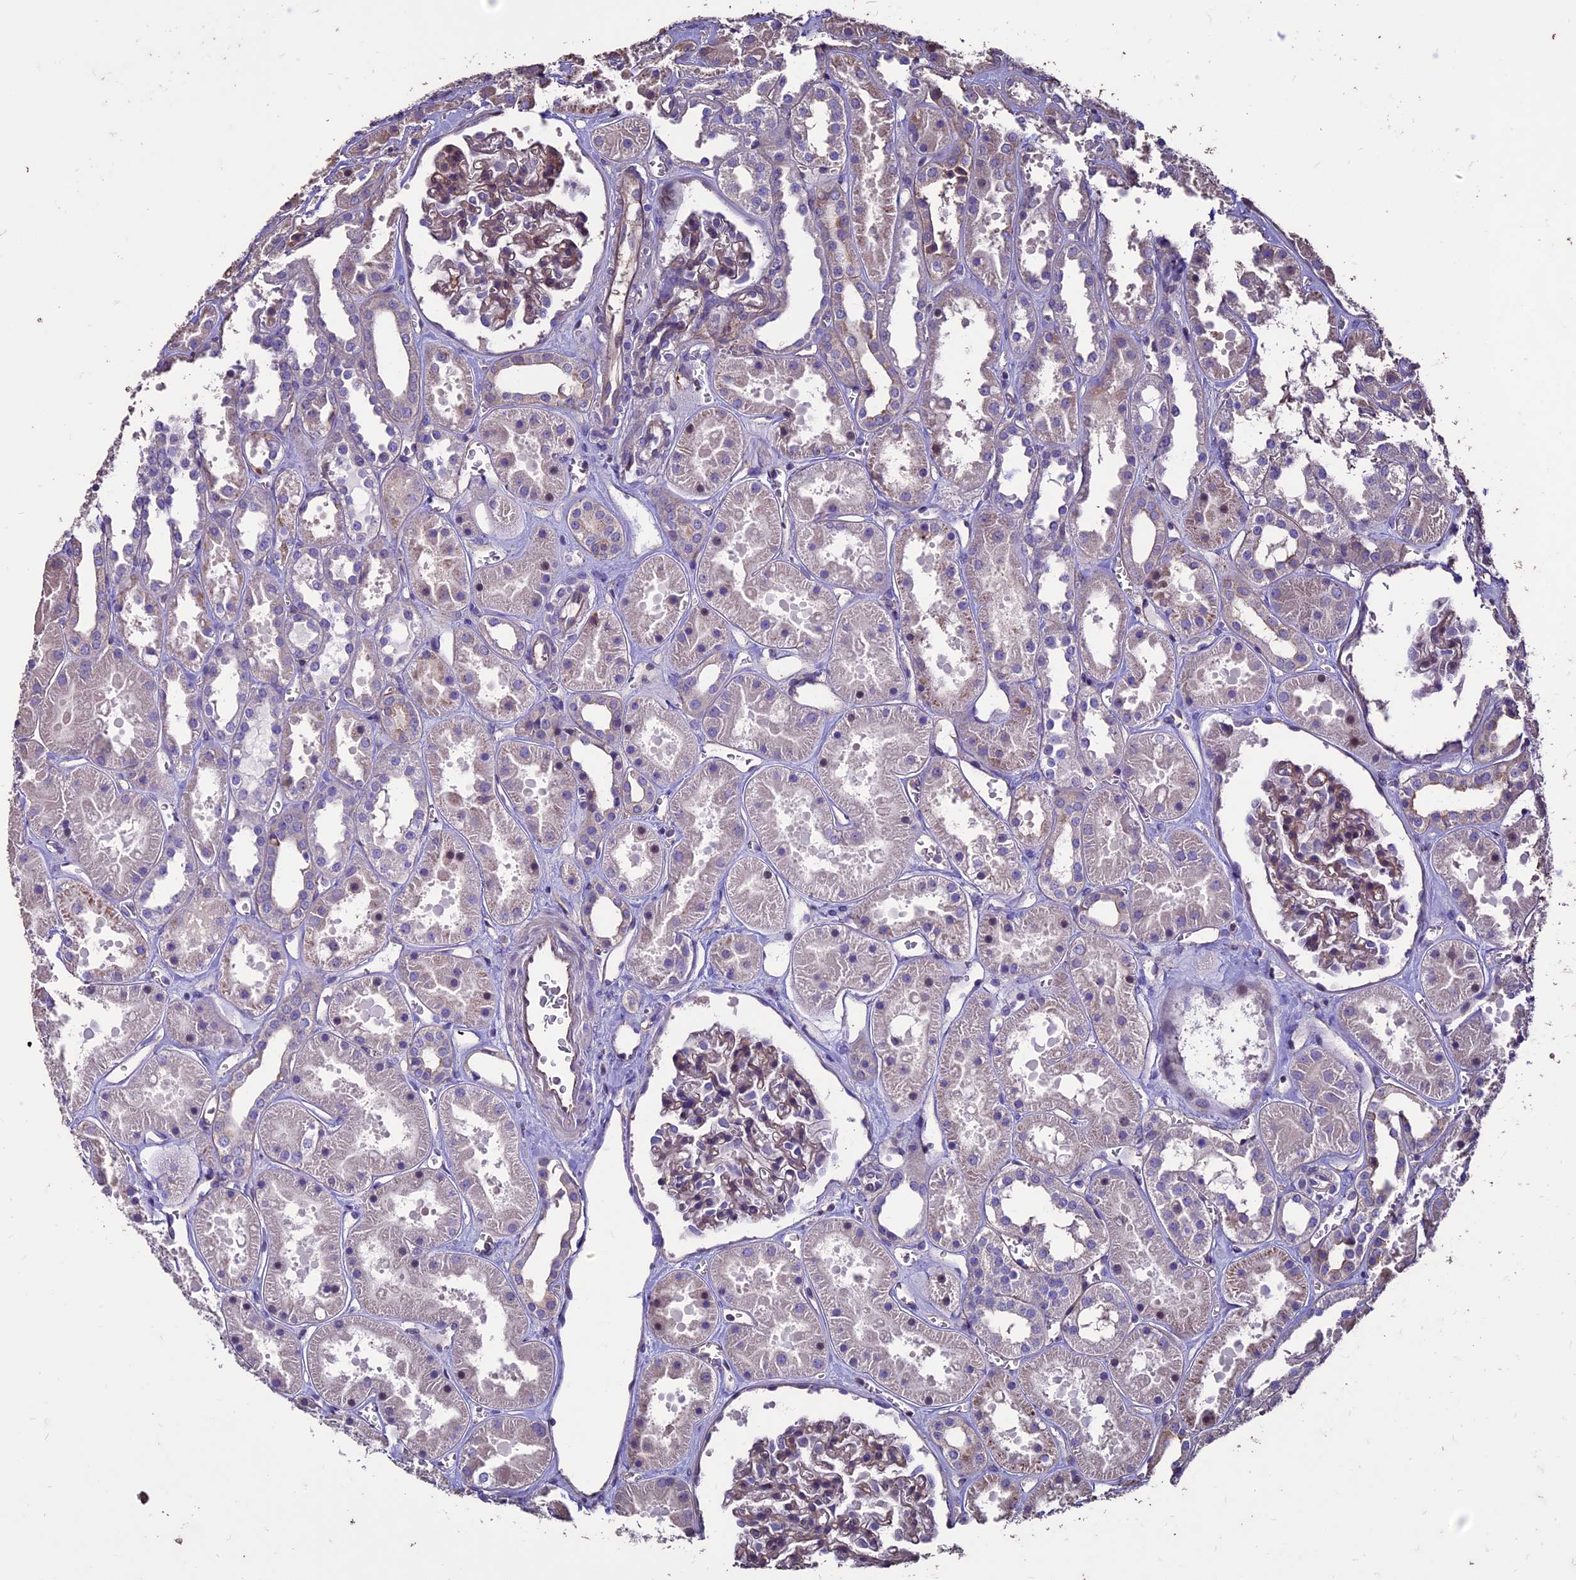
{"staining": {"intensity": "moderate", "quantity": "25%-75%", "location": "cytoplasmic/membranous"}, "tissue": "kidney", "cell_type": "Cells in glomeruli", "image_type": "normal", "snomed": [{"axis": "morphology", "description": "Normal tissue, NOS"}, {"axis": "topography", "description": "Kidney"}], "caption": "This image demonstrates immunohistochemistry (IHC) staining of unremarkable human kidney, with medium moderate cytoplasmic/membranous staining in about 25%-75% of cells in glomeruli.", "gene": "USB1", "patient": {"sex": "female", "age": 41}}